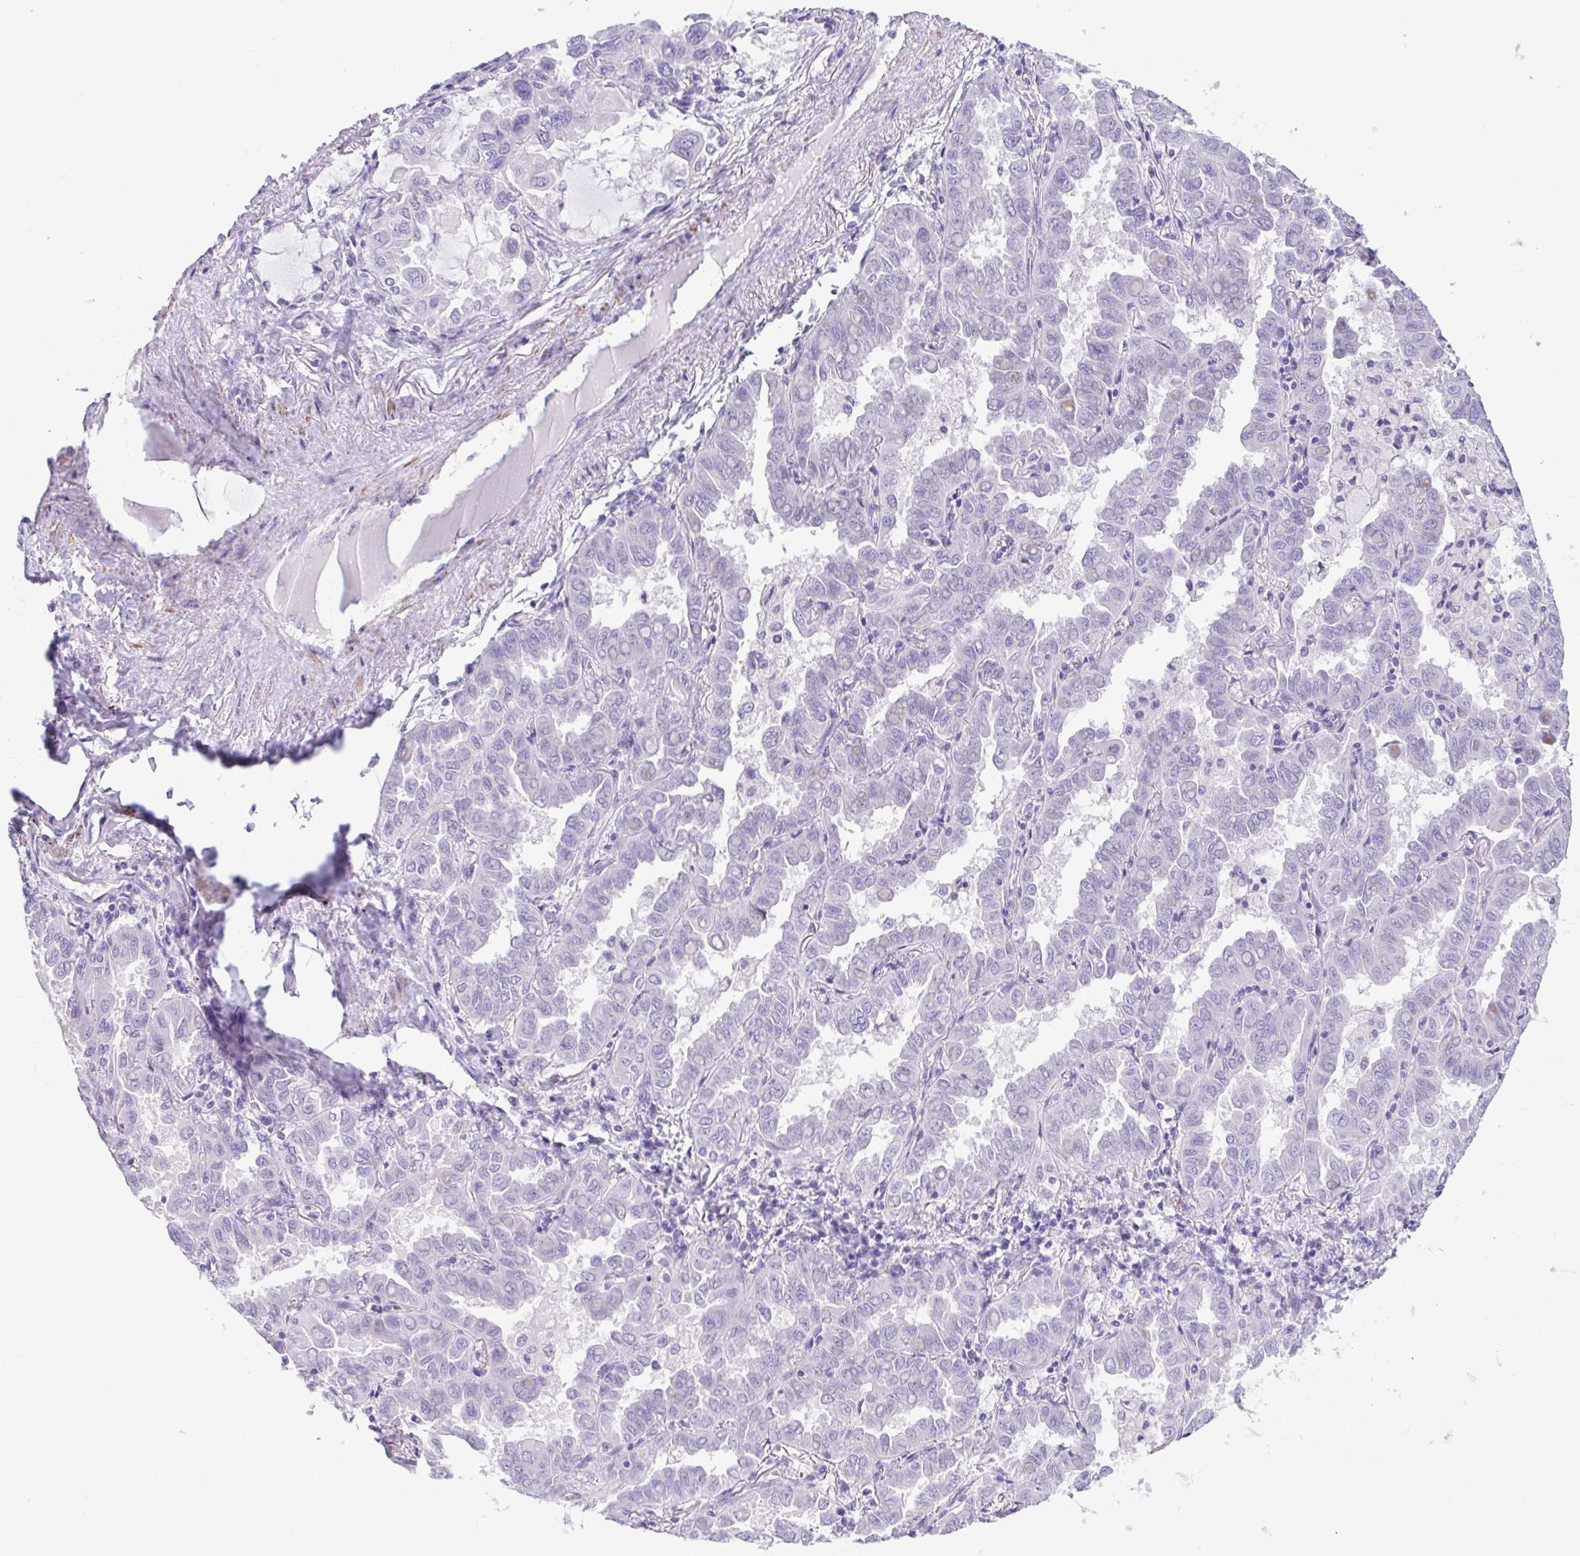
{"staining": {"intensity": "negative", "quantity": "none", "location": "none"}, "tissue": "lung cancer", "cell_type": "Tumor cells", "image_type": "cancer", "snomed": [{"axis": "morphology", "description": "Adenocarcinoma, NOS"}, {"axis": "topography", "description": "Lung"}], "caption": "Histopathology image shows no significant protein staining in tumor cells of adenocarcinoma (lung).", "gene": "MYL7", "patient": {"sex": "male", "age": 64}}